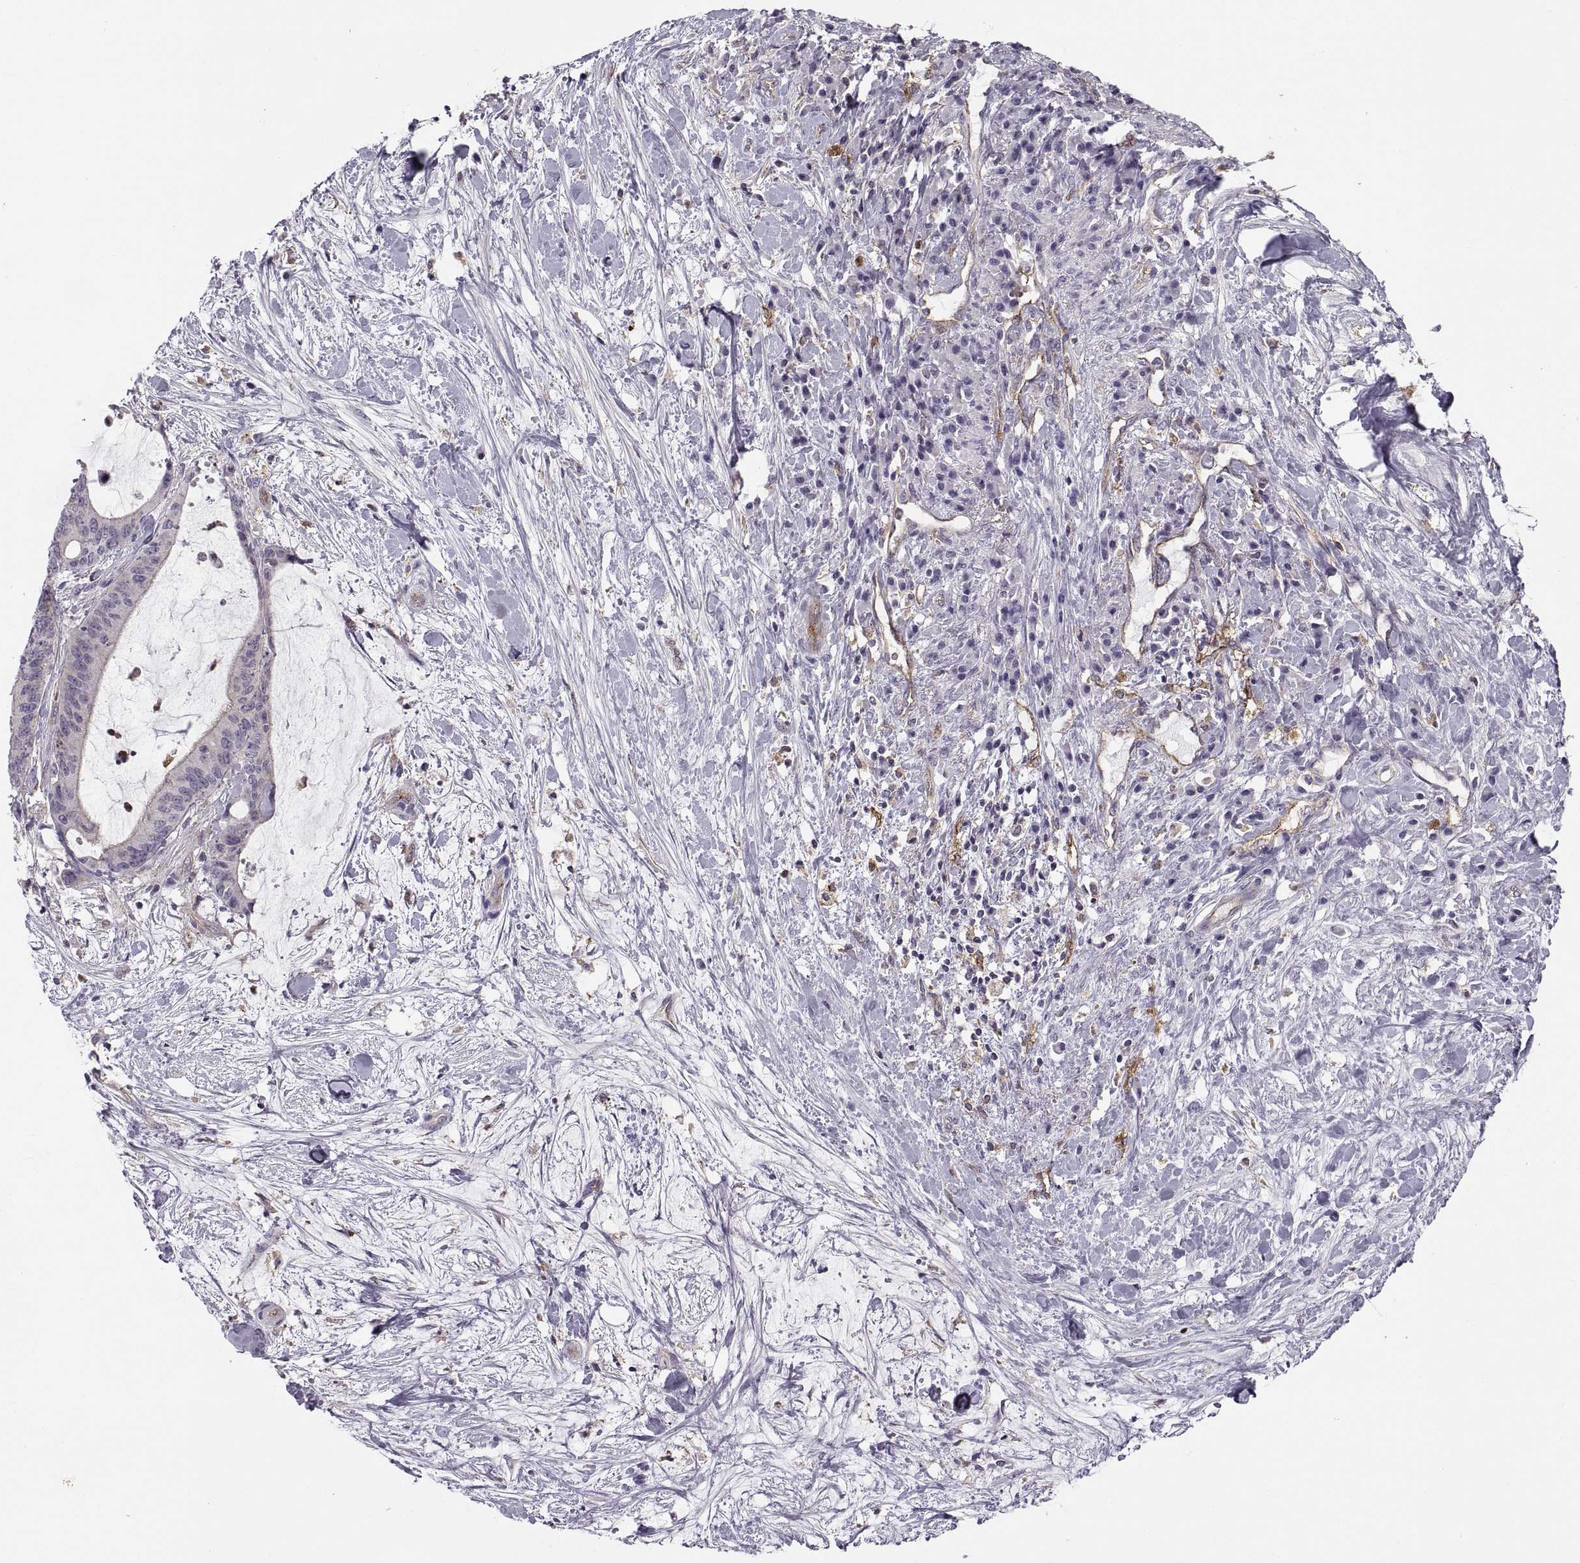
{"staining": {"intensity": "negative", "quantity": "none", "location": "none"}, "tissue": "liver cancer", "cell_type": "Tumor cells", "image_type": "cancer", "snomed": [{"axis": "morphology", "description": "Cholangiocarcinoma"}, {"axis": "topography", "description": "Liver"}], "caption": "Tumor cells show no significant protein positivity in liver cancer (cholangiocarcinoma). (Stains: DAB (3,3'-diaminobenzidine) IHC with hematoxylin counter stain, Microscopy: brightfield microscopy at high magnification).", "gene": "RALB", "patient": {"sex": "female", "age": 73}}